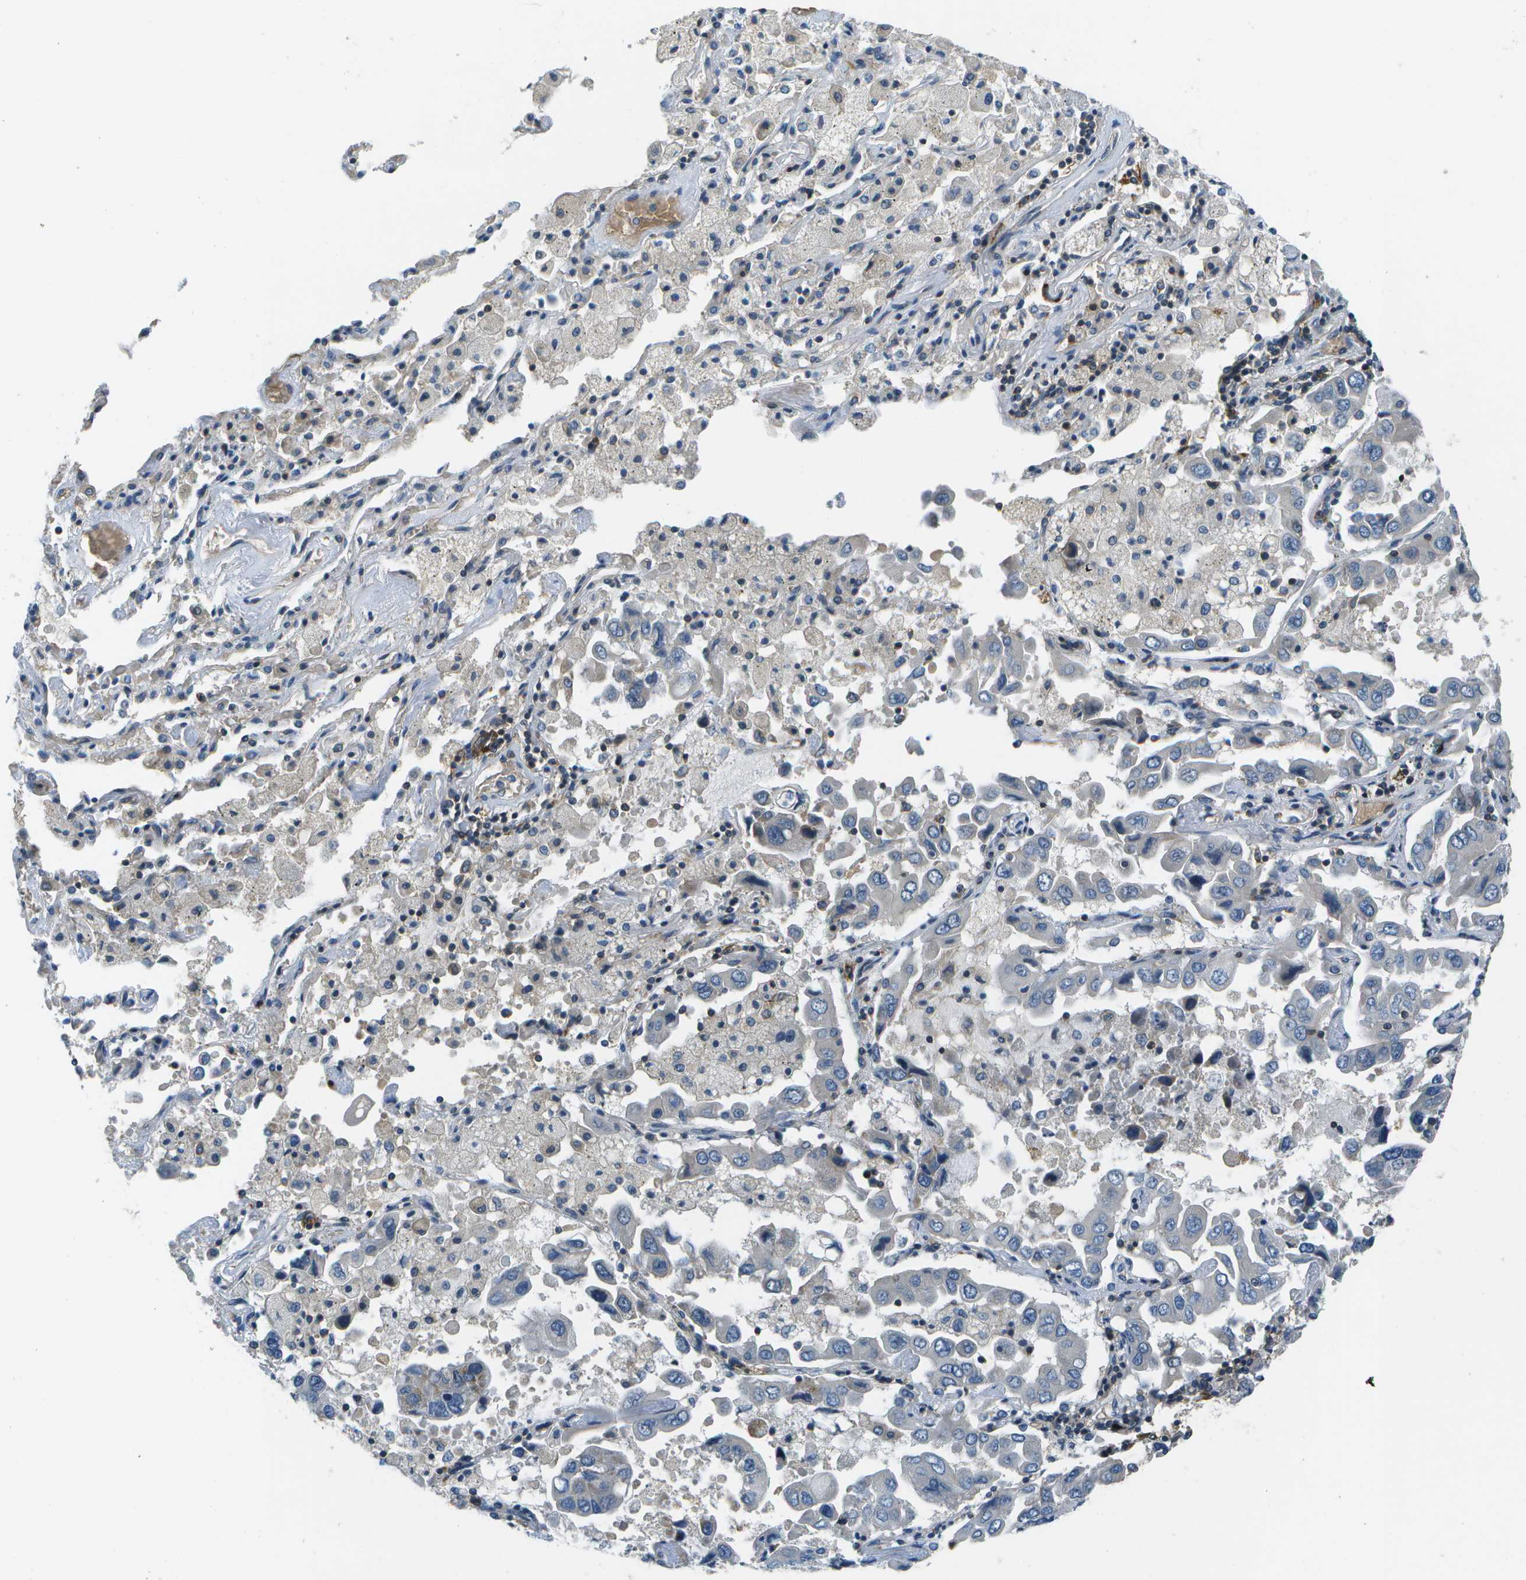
{"staining": {"intensity": "negative", "quantity": "none", "location": "none"}, "tissue": "lung cancer", "cell_type": "Tumor cells", "image_type": "cancer", "snomed": [{"axis": "morphology", "description": "Adenocarcinoma, NOS"}, {"axis": "topography", "description": "Lung"}], "caption": "There is no significant staining in tumor cells of adenocarcinoma (lung). (Immunohistochemistry, brightfield microscopy, high magnification).", "gene": "CTIF", "patient": {"sex": "male", "age": 64}}